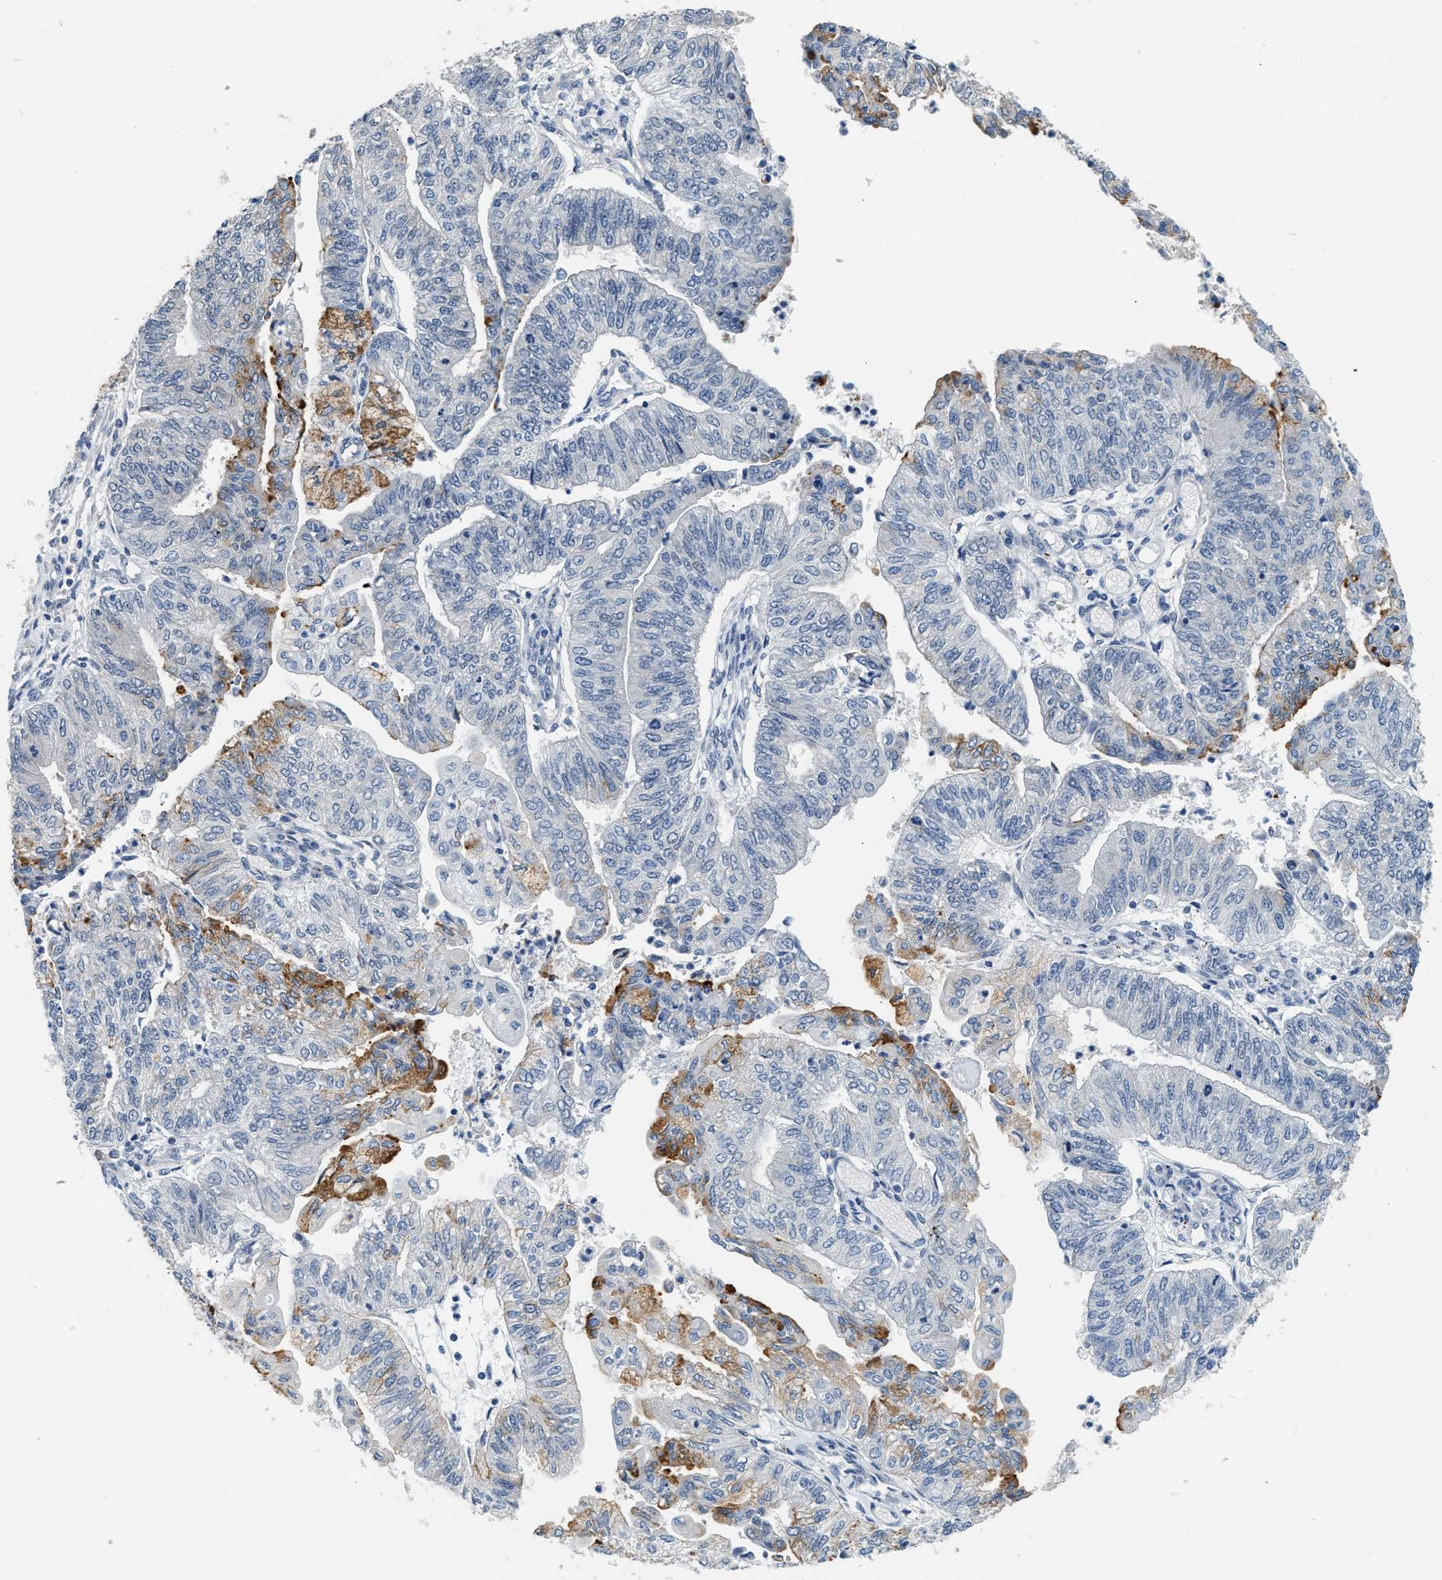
{"staining": {"intensity": "moderate", "quantity": "<25%", "location": "cytoplasmic/membranous"}, "tissue": "endometrial cancer", "cell_type": "Tumor cells", "image_type": "cancer", "snomed": [{"axis": "morphology", "description": "Adenocarcinoma, NOS"}, {"axis": "topography", "description": "Endometrium"}], "caption": "This histopathology image shows adenocarcinoma (endometrial) stained with IHC to label a protein in brown. The cytoplasmic/membranous of tumor cells show moderate positivity for the protein. Nuclei are counter-stained blue.", "gene": "PPM1H", "patient": {"sex": "female", "age": 59}}